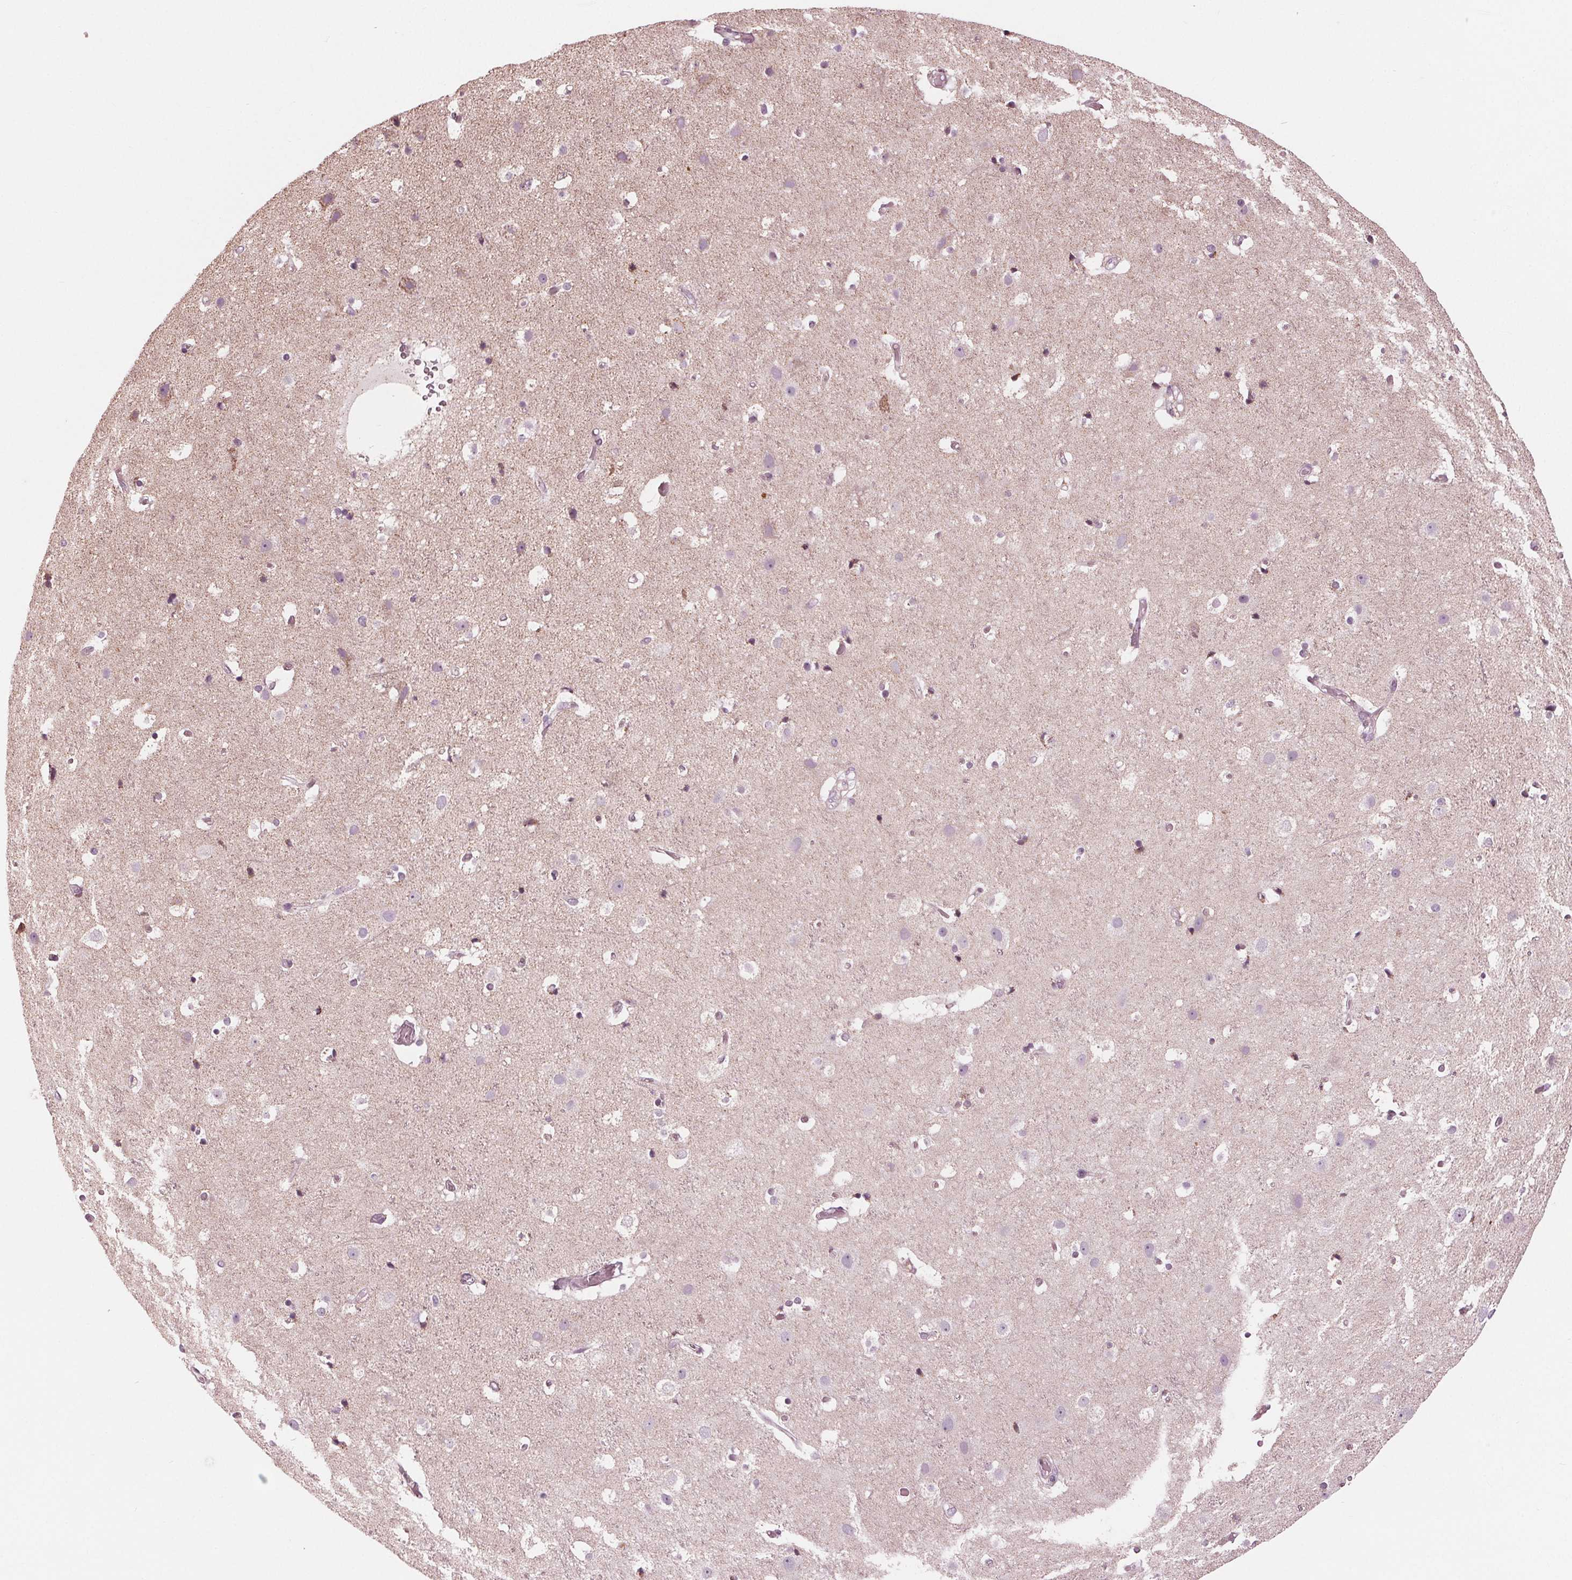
{"staining": {"intensity": "negative", "quantity": "none", "location": "none"}, "tissue": "cerebral cortex", "cell_type": "Endothelial cells", "image_type": "normal", "snomed": [{"axis": "morphology", "description": "Normal tissue, NOS"}, {"axis": "topography", "description": "Cerebral cortex"}], "caption": "An immunohistochemistry (IHC) photomicrograph of benign cerebral cortex is shown. There is no staining in endothelial cells of cerebral cortex.", "gene": "CLN6", "patient": {"sex": "female", "age": 52}}